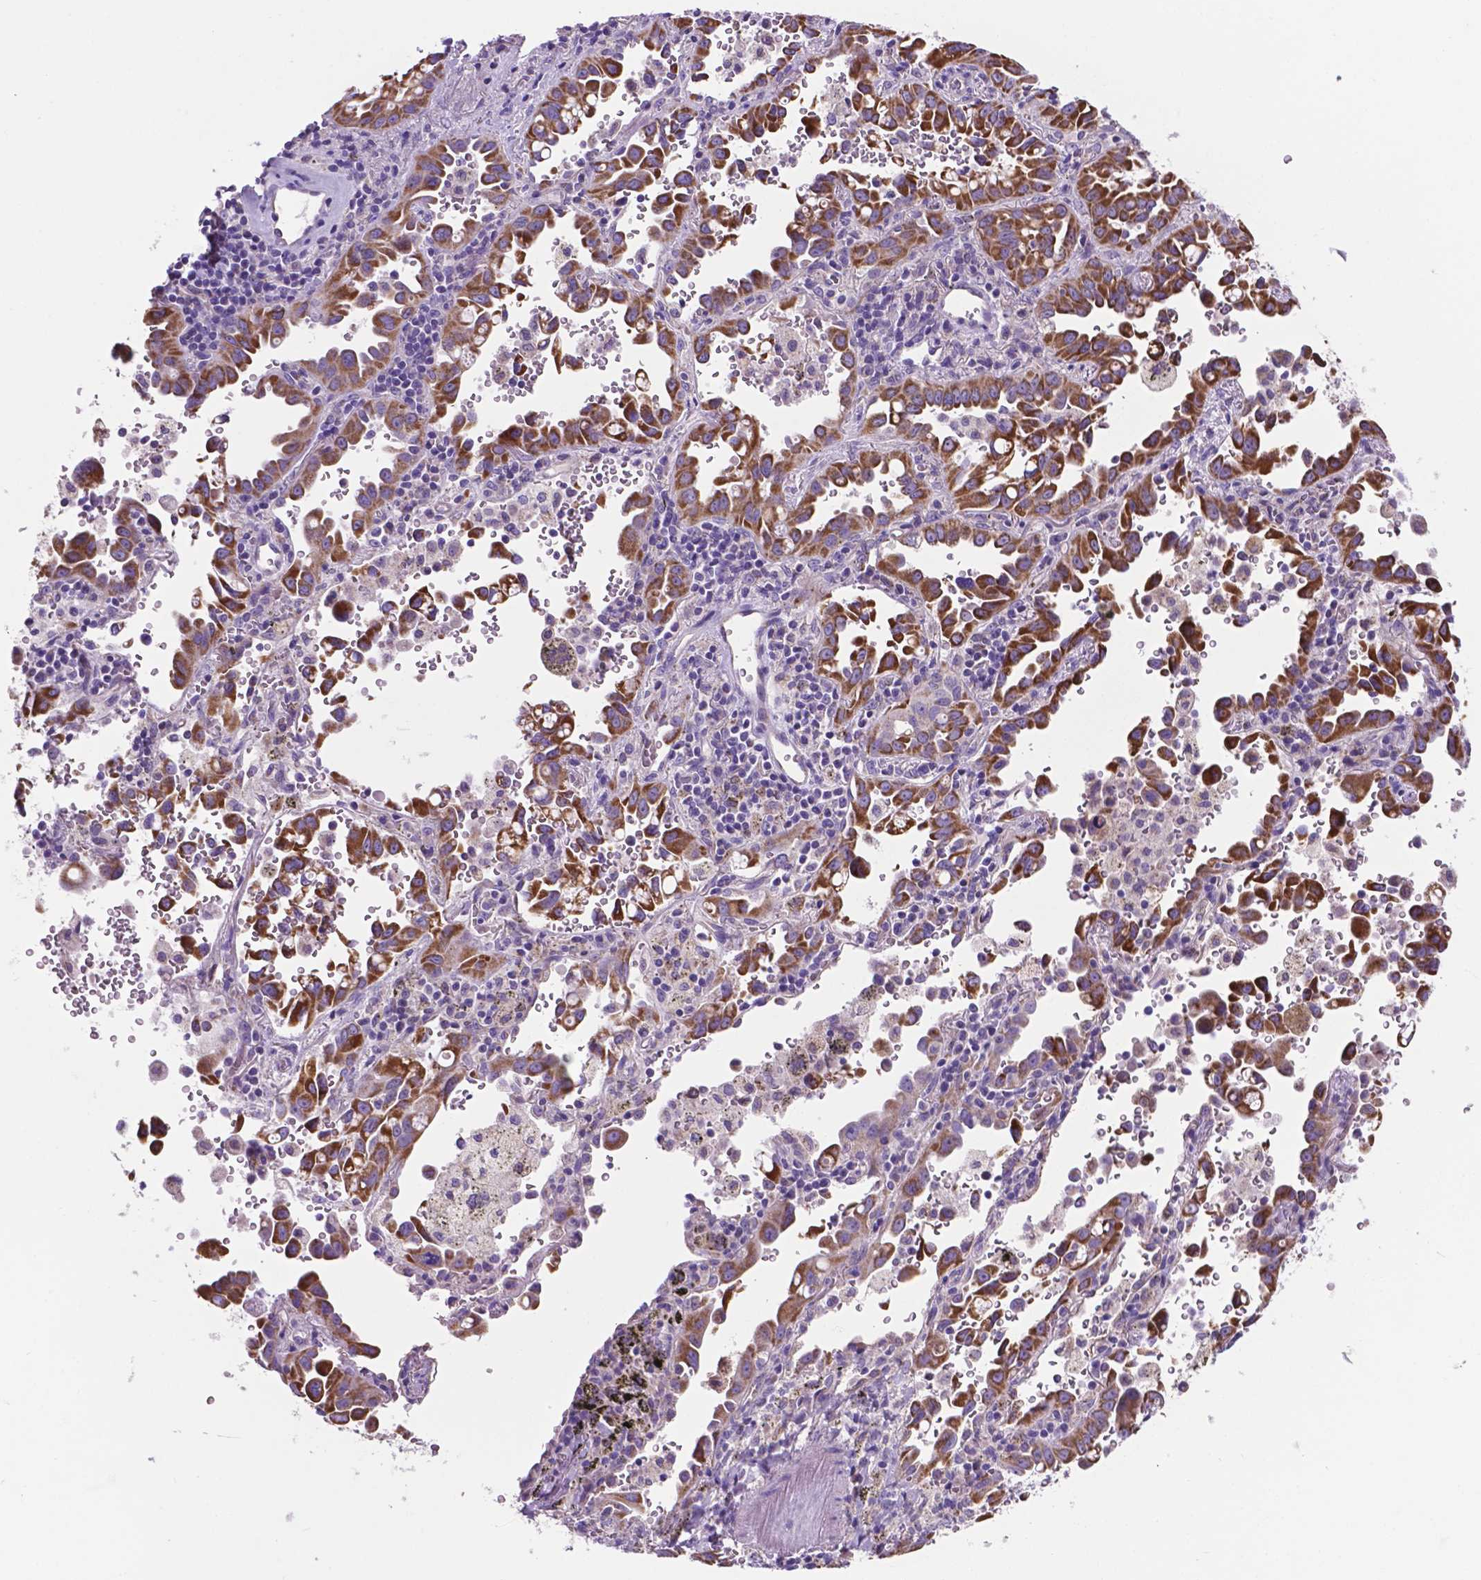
{"staining": {"intensity": "moderate", "quantity": ">75%", "location": "cytoplasmic/membranous"}, "tissue": "lung cancer", "cell_type": "Tumor cells", "image_type": "cancer", "snomed": [{"axis": "morphology", "description": "Adenocarcinoma, NOS"}, {"axis": "topography", "description": "Lung"}], "caption": "Lung cancer stained for a protein shows moderate cytoplasmic/membranous positivity in tumor cells. Ihc stains the protein in brown and the nuclei are stained blue.", "gene": "TMEM121B", "patient": {"sex": "male", "age": 68}}